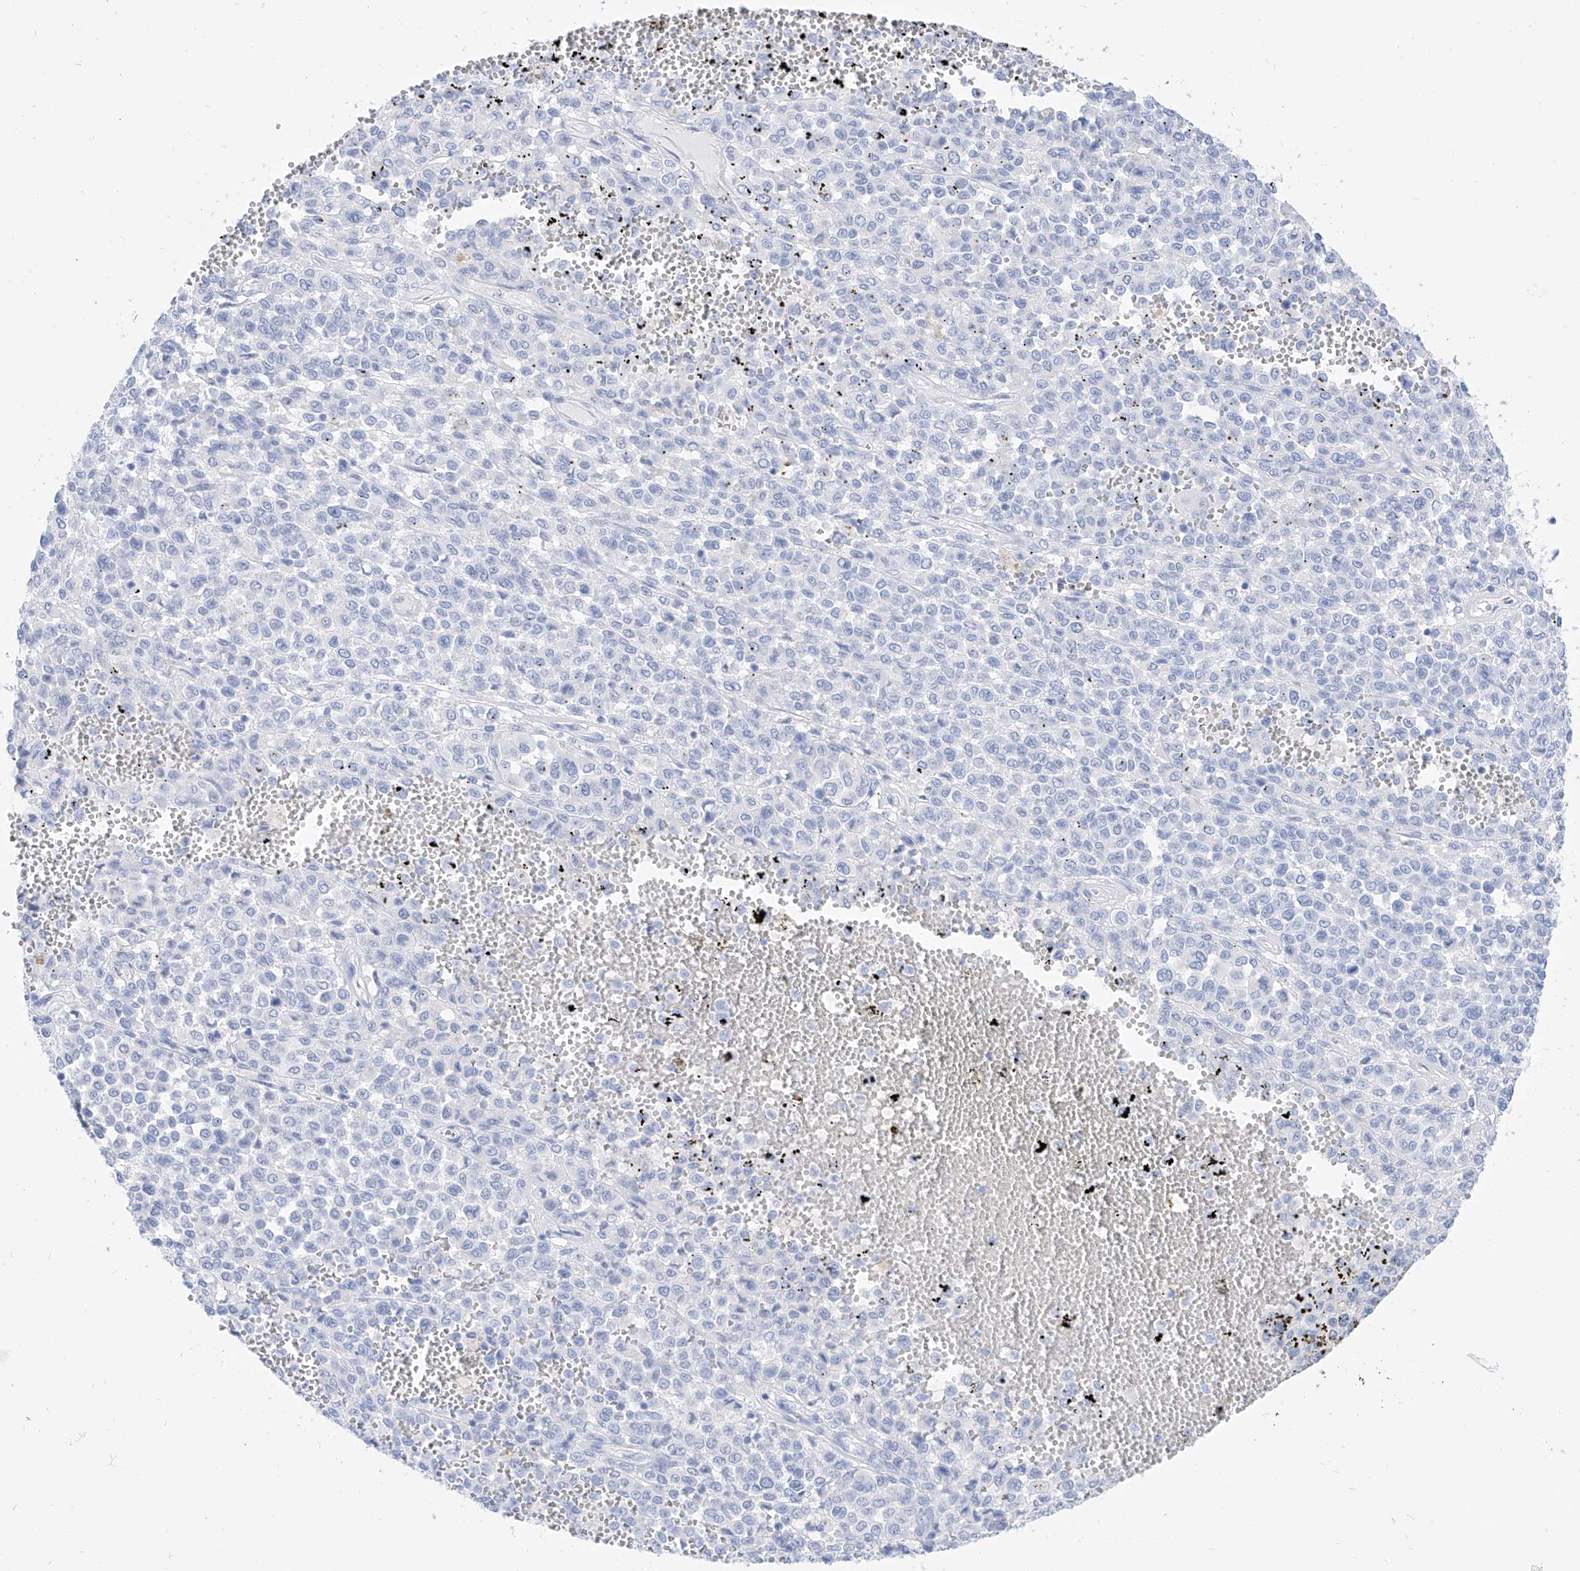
{"staining": {"intensity": "negative", "quantity": "none", "location": "none"}, "tissue": "melanoma", "cell_type": "Tumor cells", "image_type": "cancer", "snomed": [{"axis": "morphology", "description": "Malignant melanoma, Metastatic site"}, {"axis": "topography", "description": "Pancreas"}], "caption": "This is an immunohistochemistry (IHC) micrograph of human melanoma. There is no positivity in tumor cells.", "gene": "PDXK", "patient": {"sex": "female", "age": 30}}